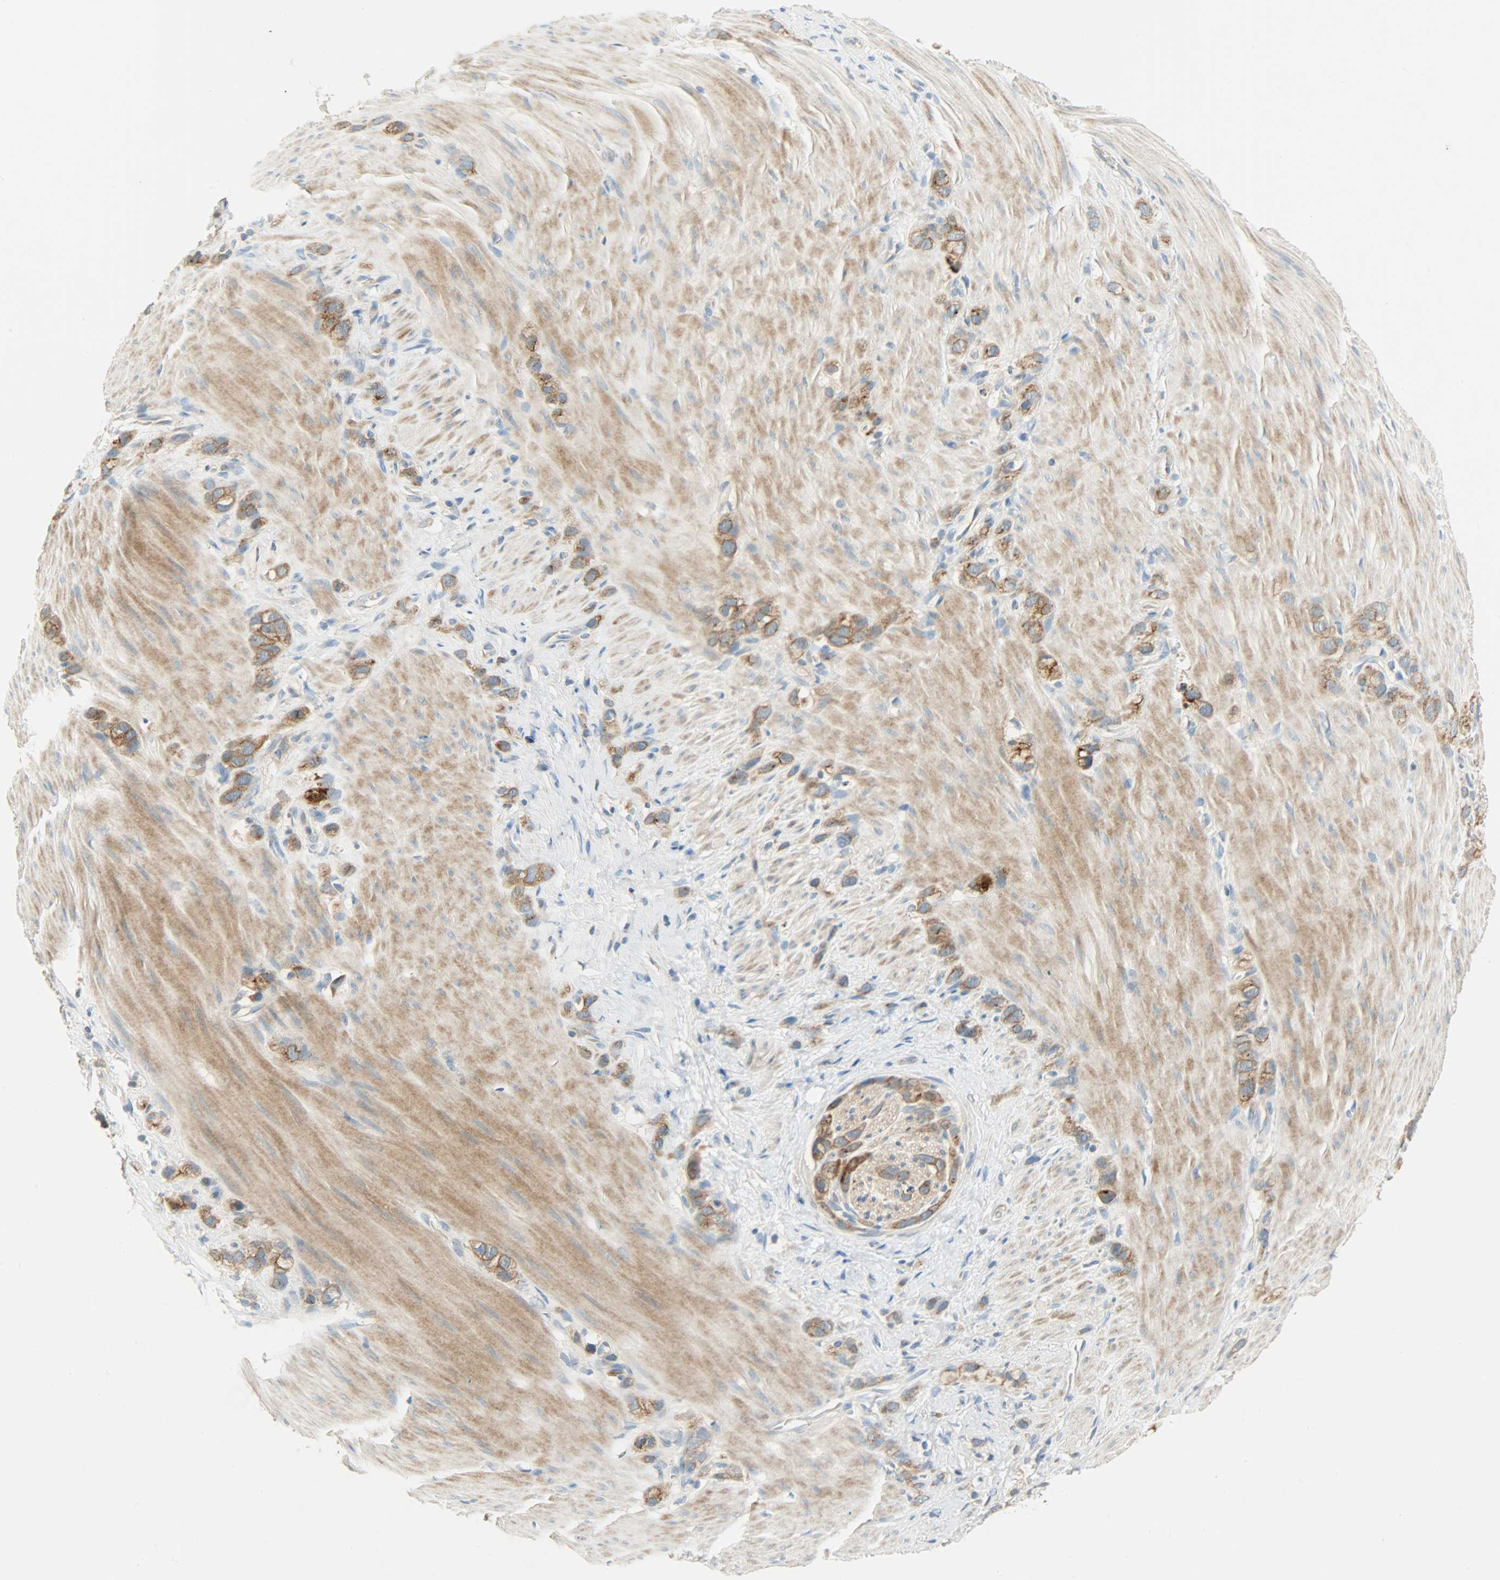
{"staining": {"intensity": "strong", "quantity": ">75%", "location": "cytoplasmic/membranous"}, "tissue": "stomach cancer", "cell_type": "Tumor cells", "image_type": "cancer", "snomed": [{"axis": "morphology", "description": "Normal tissue, NOS"}, {"axis": "morphology", "description": "Adenocarcinoma, NOS"}, {"axis": "morphology", "description": "Adenocarcinoma, High grade"}, {"axis": "topography", "description": "Stomach, upper"}, {"axis": "topography", "description": "Stomach"}], "caption": "Strong cytoplasmic/membranous staining is present in approximately >75% of tumor cells in adenocarcinoma (high-grade) (stomach).", "gene": "DSG2", "patient": {"sex": "female", "age": 65}}